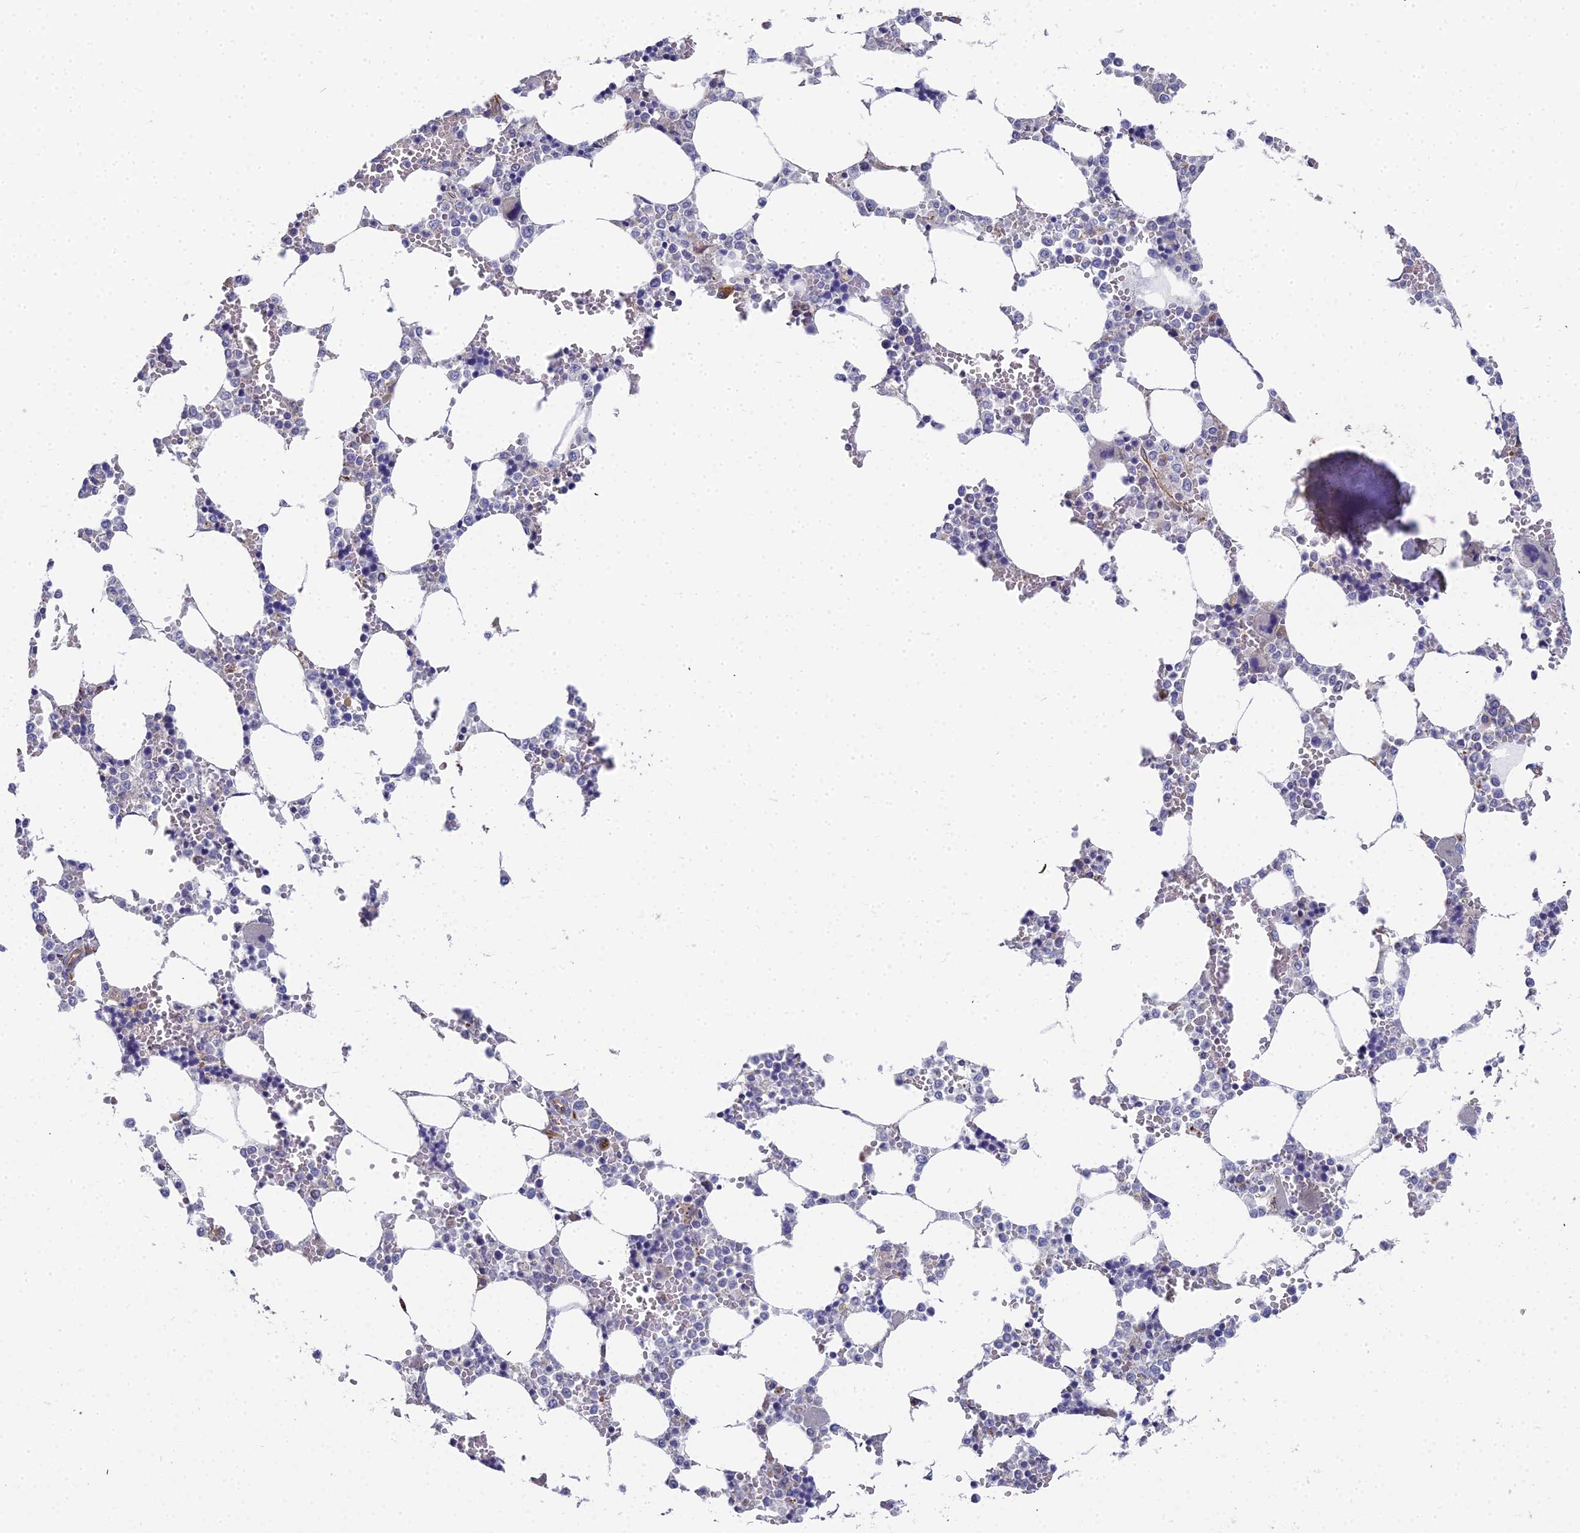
{"staining": {"intensity": "negative", "quantity": "none", "location": "none"}, "tissue": "bone marrow", "cell_type": "Hematopoietic cells", "image_type": "normal", "snomed": [{"axis": "morphology", "description": "Normal tissue, NOS"}, {"axis": "topography", "description": "Bone marrow"}], "caption": "Immunohistochemistry photomicrograph of normal bone marrow: bone marrow stained with DAB (3,3'-diaminobenzidine) displays no significant protein positivity in hematopoietic cells. The staining was performed using DAB (3,3'-diaminobenzidine) to visualize the protein expression in brown, while the nuclei were stained in blue with hematoxylin (Magnification: 20x).", "gene": "RDX", "patient": {"sex": "male", "age": 64}}